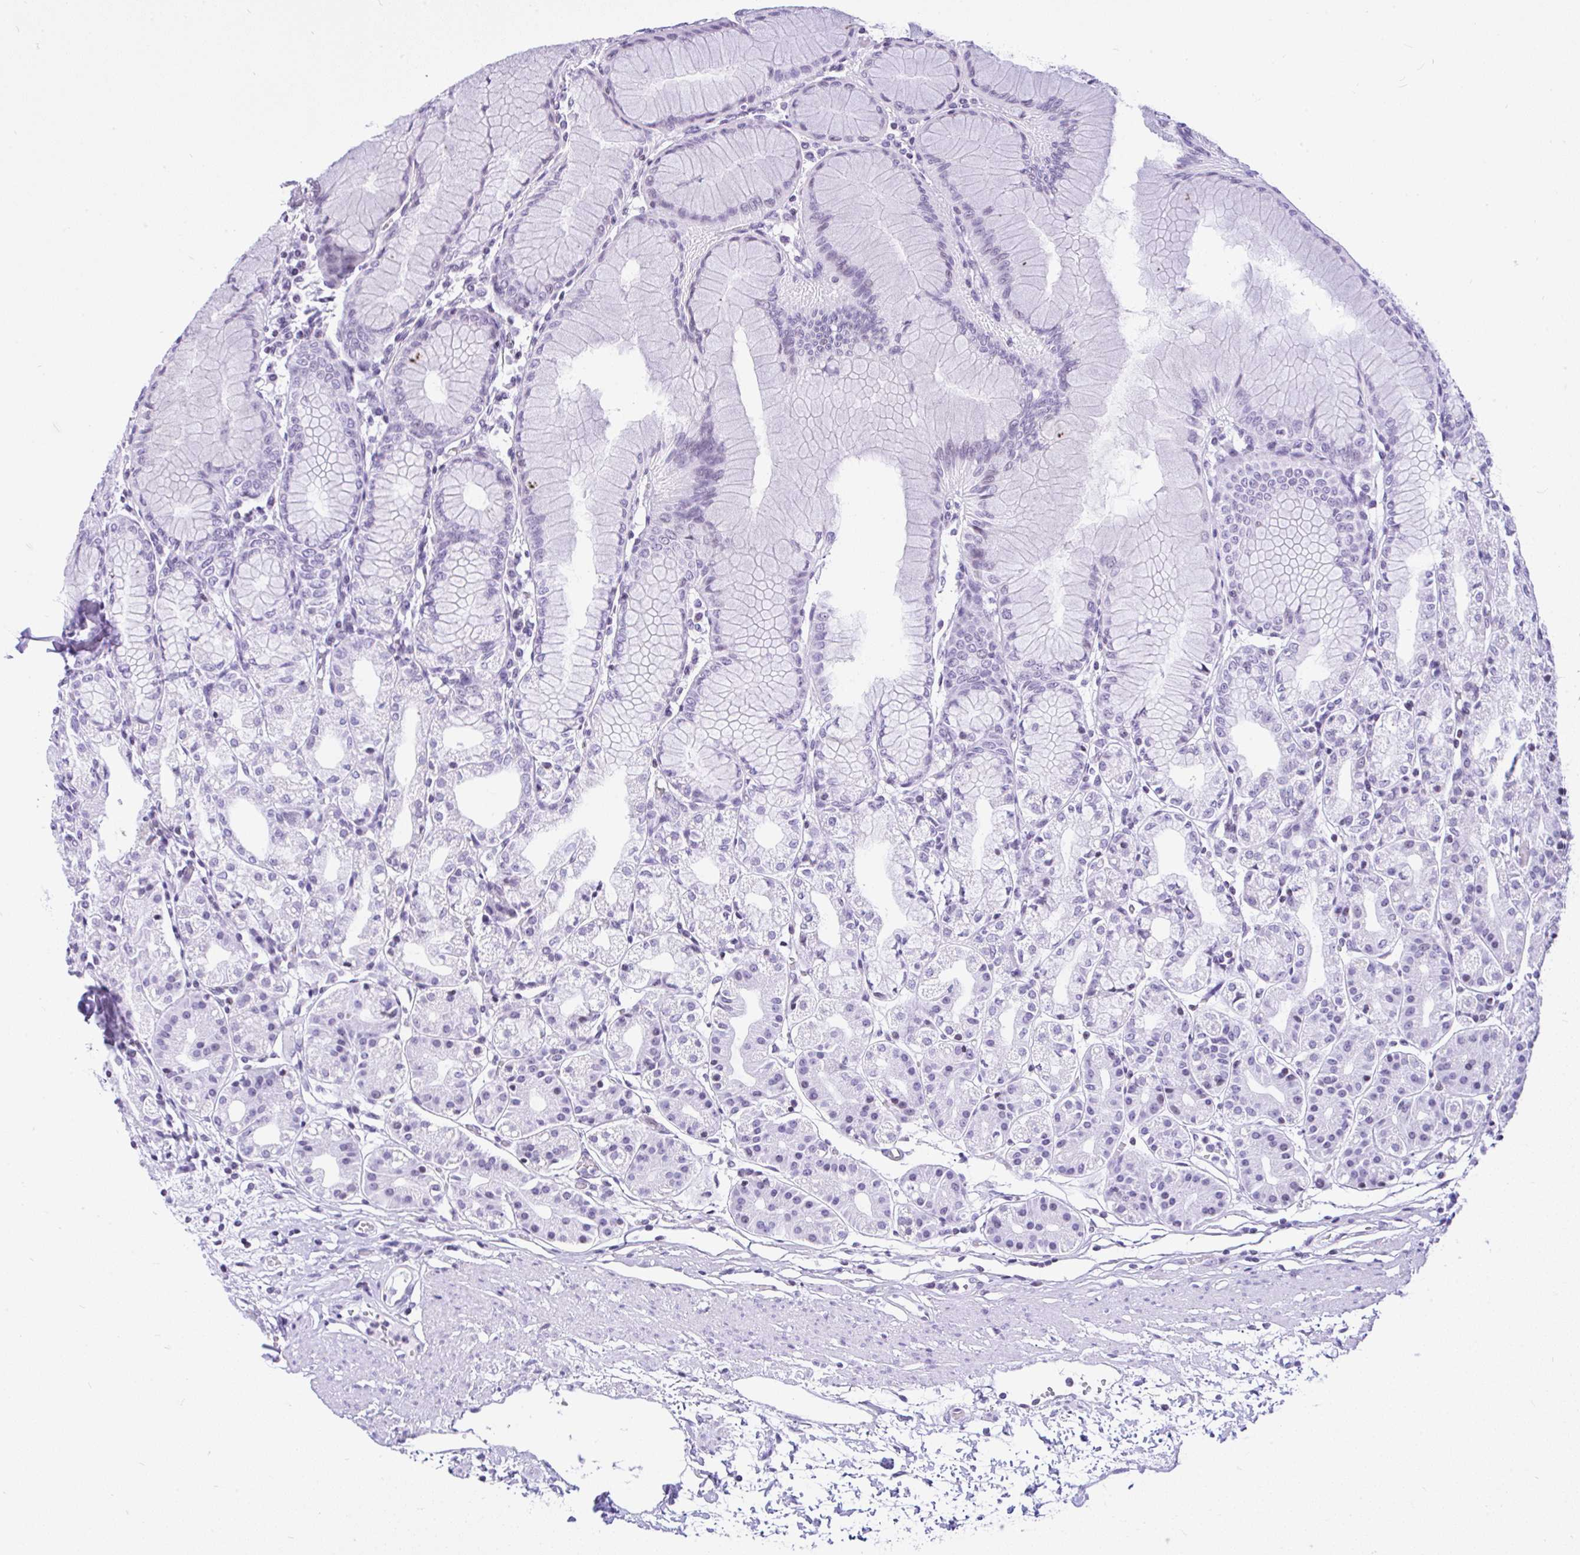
{"staining": {"intensity": "negative", "quantity": "none", "location": "none"}, "tissue": "stomach", "cell_type": "Glandular cells", "image_type": "normal", "snomed": [{"axis": "morphology", "description": "Normal tissue, NOS"}, {"axis": "topography", "description": "Stomach"}], "caption": "Immunohistochemical staining of normal stomach reveals no significant expression in glandular cells.", "gene": "KRT27", "patient": {"sex": "female", "age": 57}}